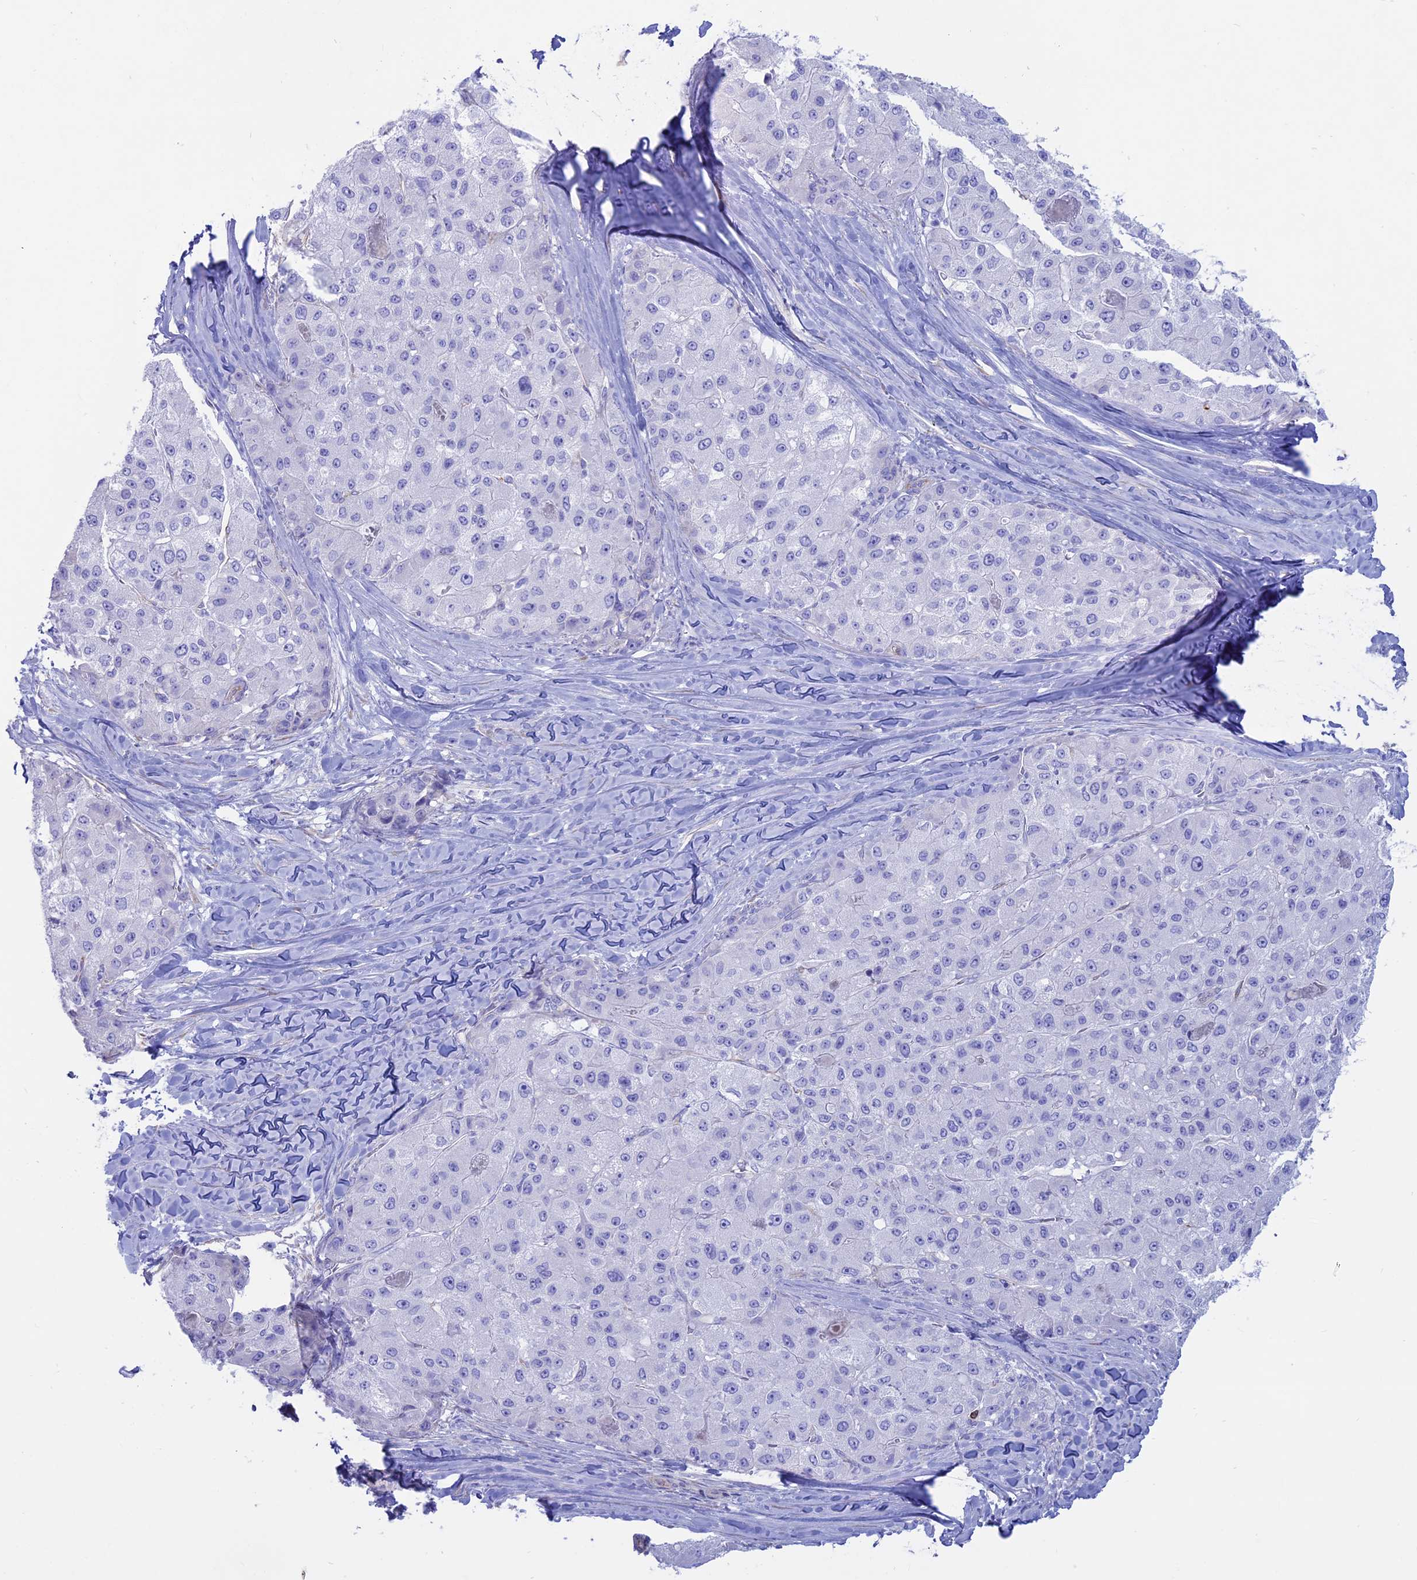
{"staining": {"intensity": "negative", "quantity": "none", "location": "none"}, "tissue": "liver cancer", "cell_type": "Tumor cells", "image_type": "cancer", "snomed": [{"axis": "morphology", "description": "Carcinoma, Hepatocellular, NOS"}, {"axis": "topography", "description": "Liver"}], "caption": "This is a histopathology image of immunohistochemistry staining of liver cancer, which shows no staining in tumor cells.", "gene": "OR2AE1", "patient": {"sex": "male", "age": 80}}